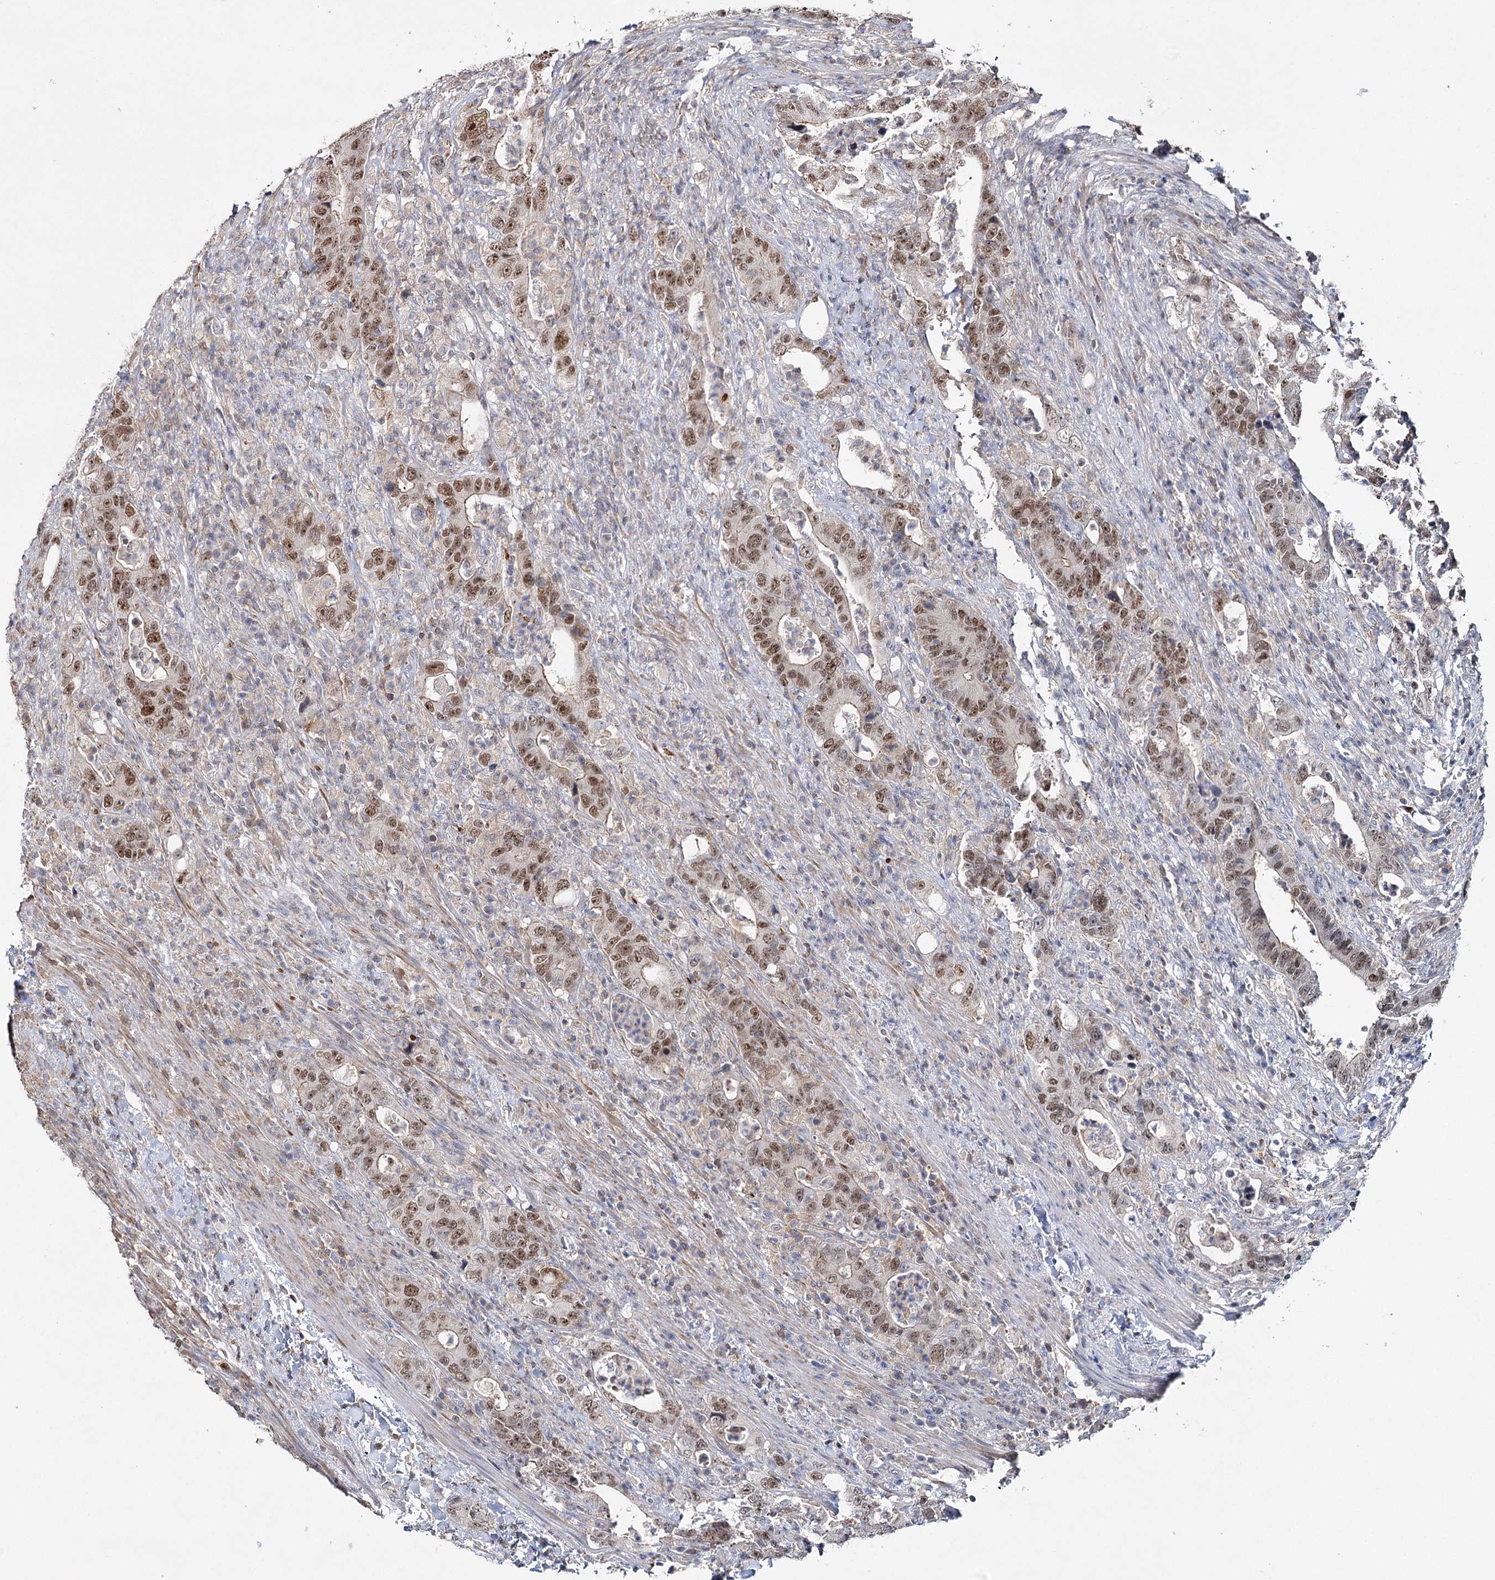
{"staining": {"intensity": "moderate", "quantity": "25%-75%", "location": "nuclear"}, "tissue": "colorectal cancer", "cell_type": "Tumor cells", "image_type": "cancer", "snomed": [{"axis": "morphology", "description": "Adenocarcinoma, NOS"}, {"axis": "topography", "description": "Colon"}], "caption": "This is an image of IHC staining of adenocarcinoma (colorectal), which shows moderate staining in the nuclear of tumor cells.", "gene": "ZC3H8", "patient": {"sex": "female", "age": 75}}